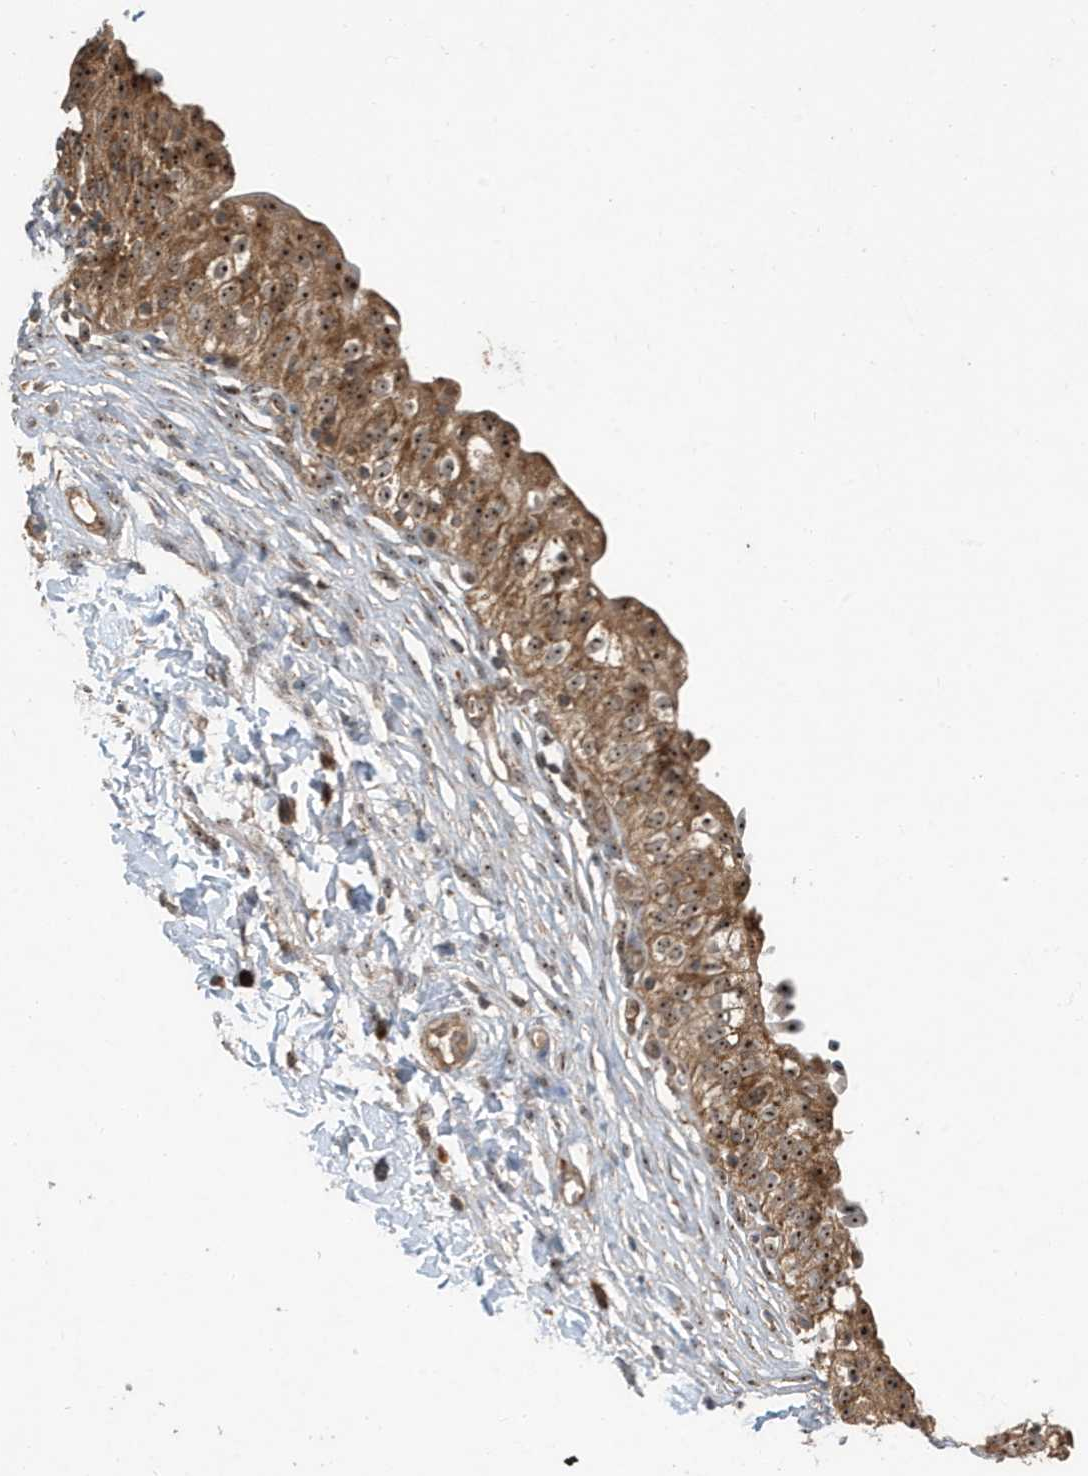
{"staining": {"intensity": "moderate", "quantity": ">75%", "location": "cytoplasmic/membranous,nuclear"}, "tissue": "urinary bladder", "cell_type": "Urothelial cells", "image_type": "normal", "snomed": [{"axis": "morphology", "description": "Normal tissue, NOS"}, {"axis": "topography", "description": "Urinary bladder"}], "caption": "Moderate cytoplasmic/membranous,nuclear expression for a protein is present in approximately >75% of urothelial cells of unremarkable urinary bladder using IHC.", "gene": "ABCB9", "patient": {"sex": "male", "age": 55}}